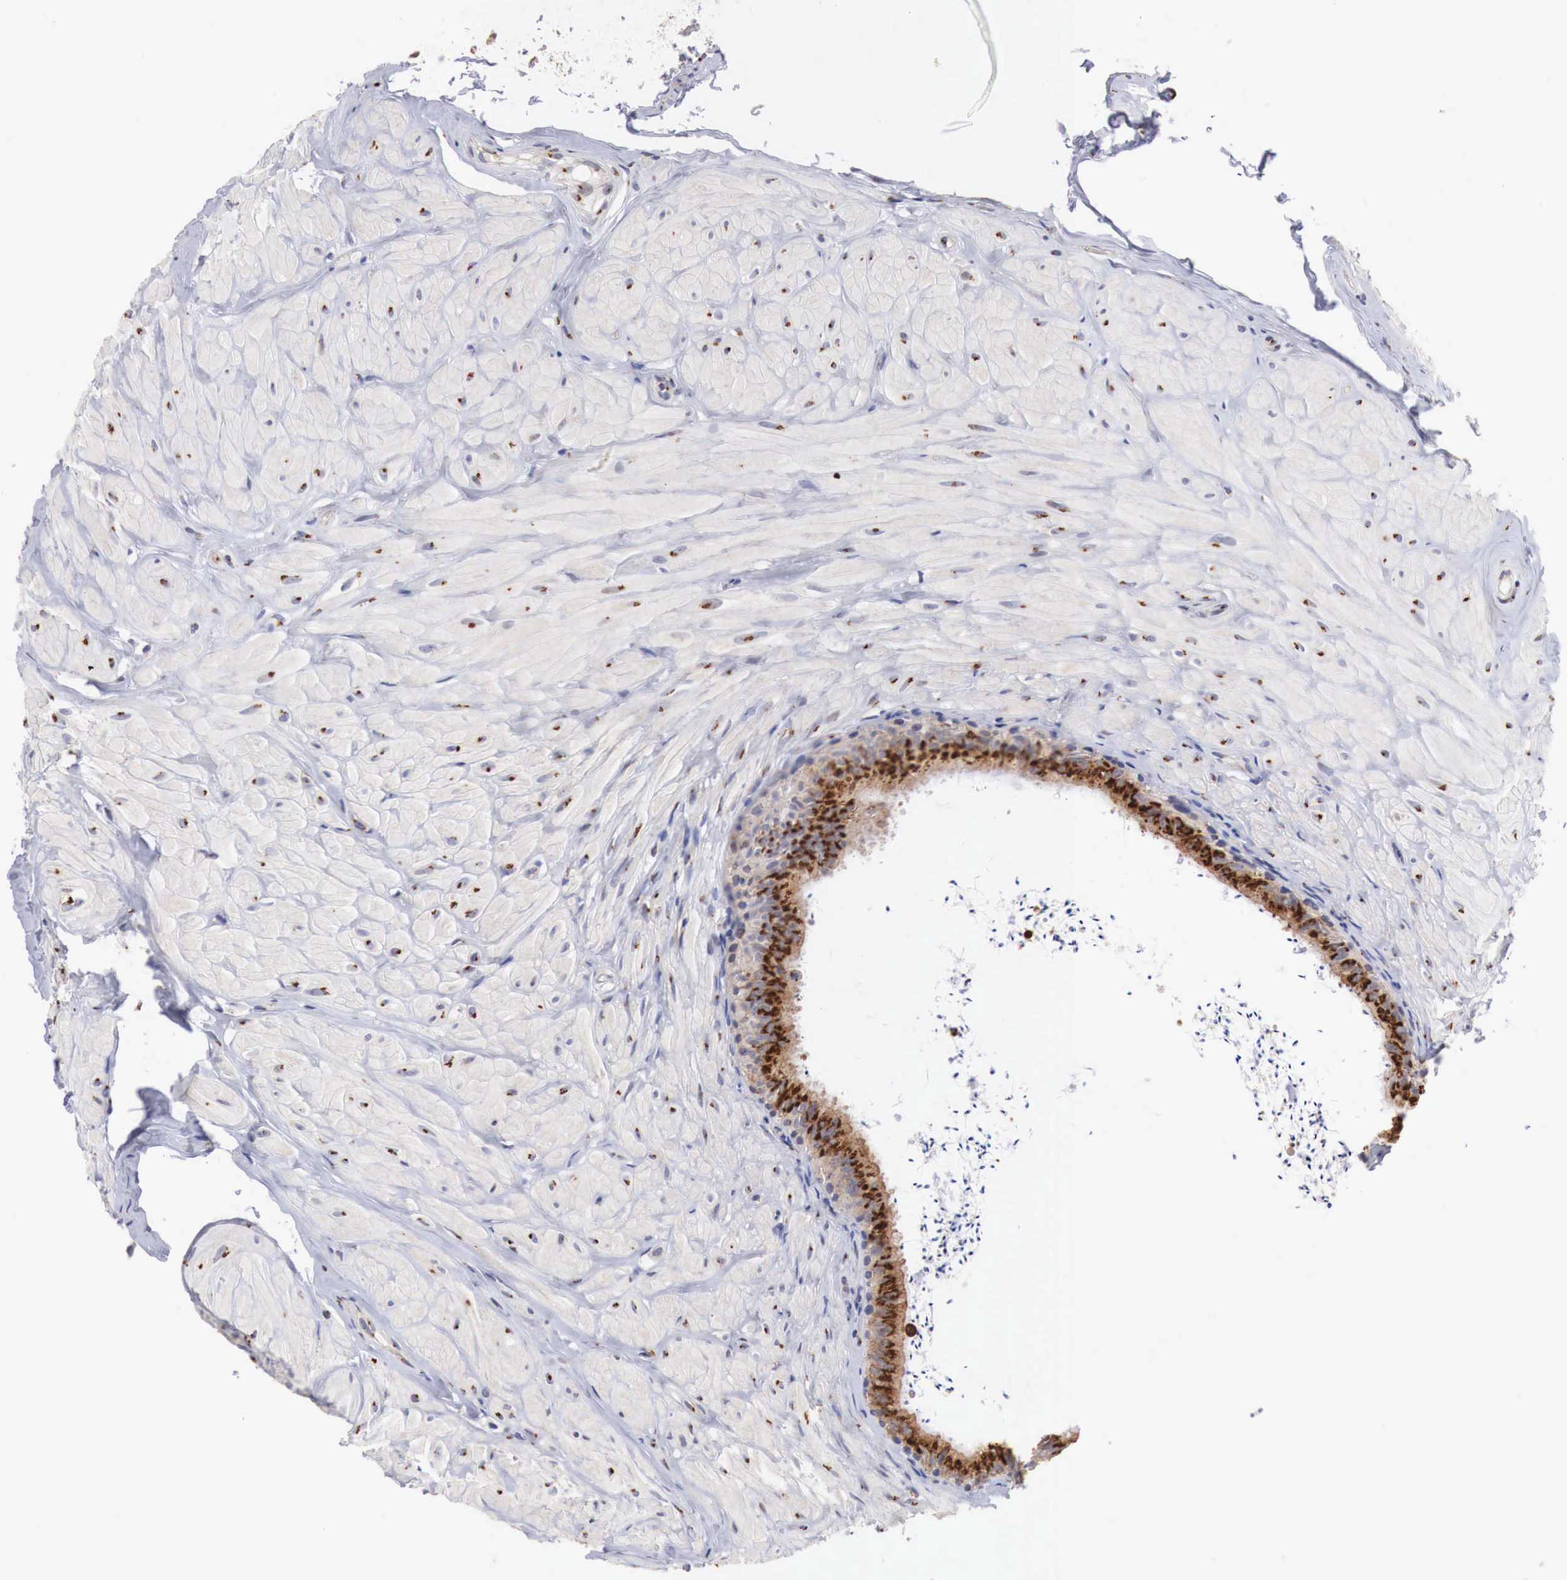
{"staining": {"intensity": "strong", "quantity": ">75%", "location": "cytoplasmic/membranous"}, "tissue": "epididymis", "cell_type": "Glandular cells", "image_type": "normal", "snomed": [{"axis": "morphology", "description": "Normal tissue, NOS"}, {"axis": "topography", "description": "Epididymis"}], "caption": "Protein expression analysis of normal human epididymis reveals strong cytoplasmic/membranous expression in approximately >75% of glandular cells. The protein is stained brown, and the nuclei are stained in blue (DAB (3,3'-diaminobenzidine) IHC with brightfield microscopy, high magnification).", "gene": "SYAP1", "patient": {"sex": "male", "age": 52}}